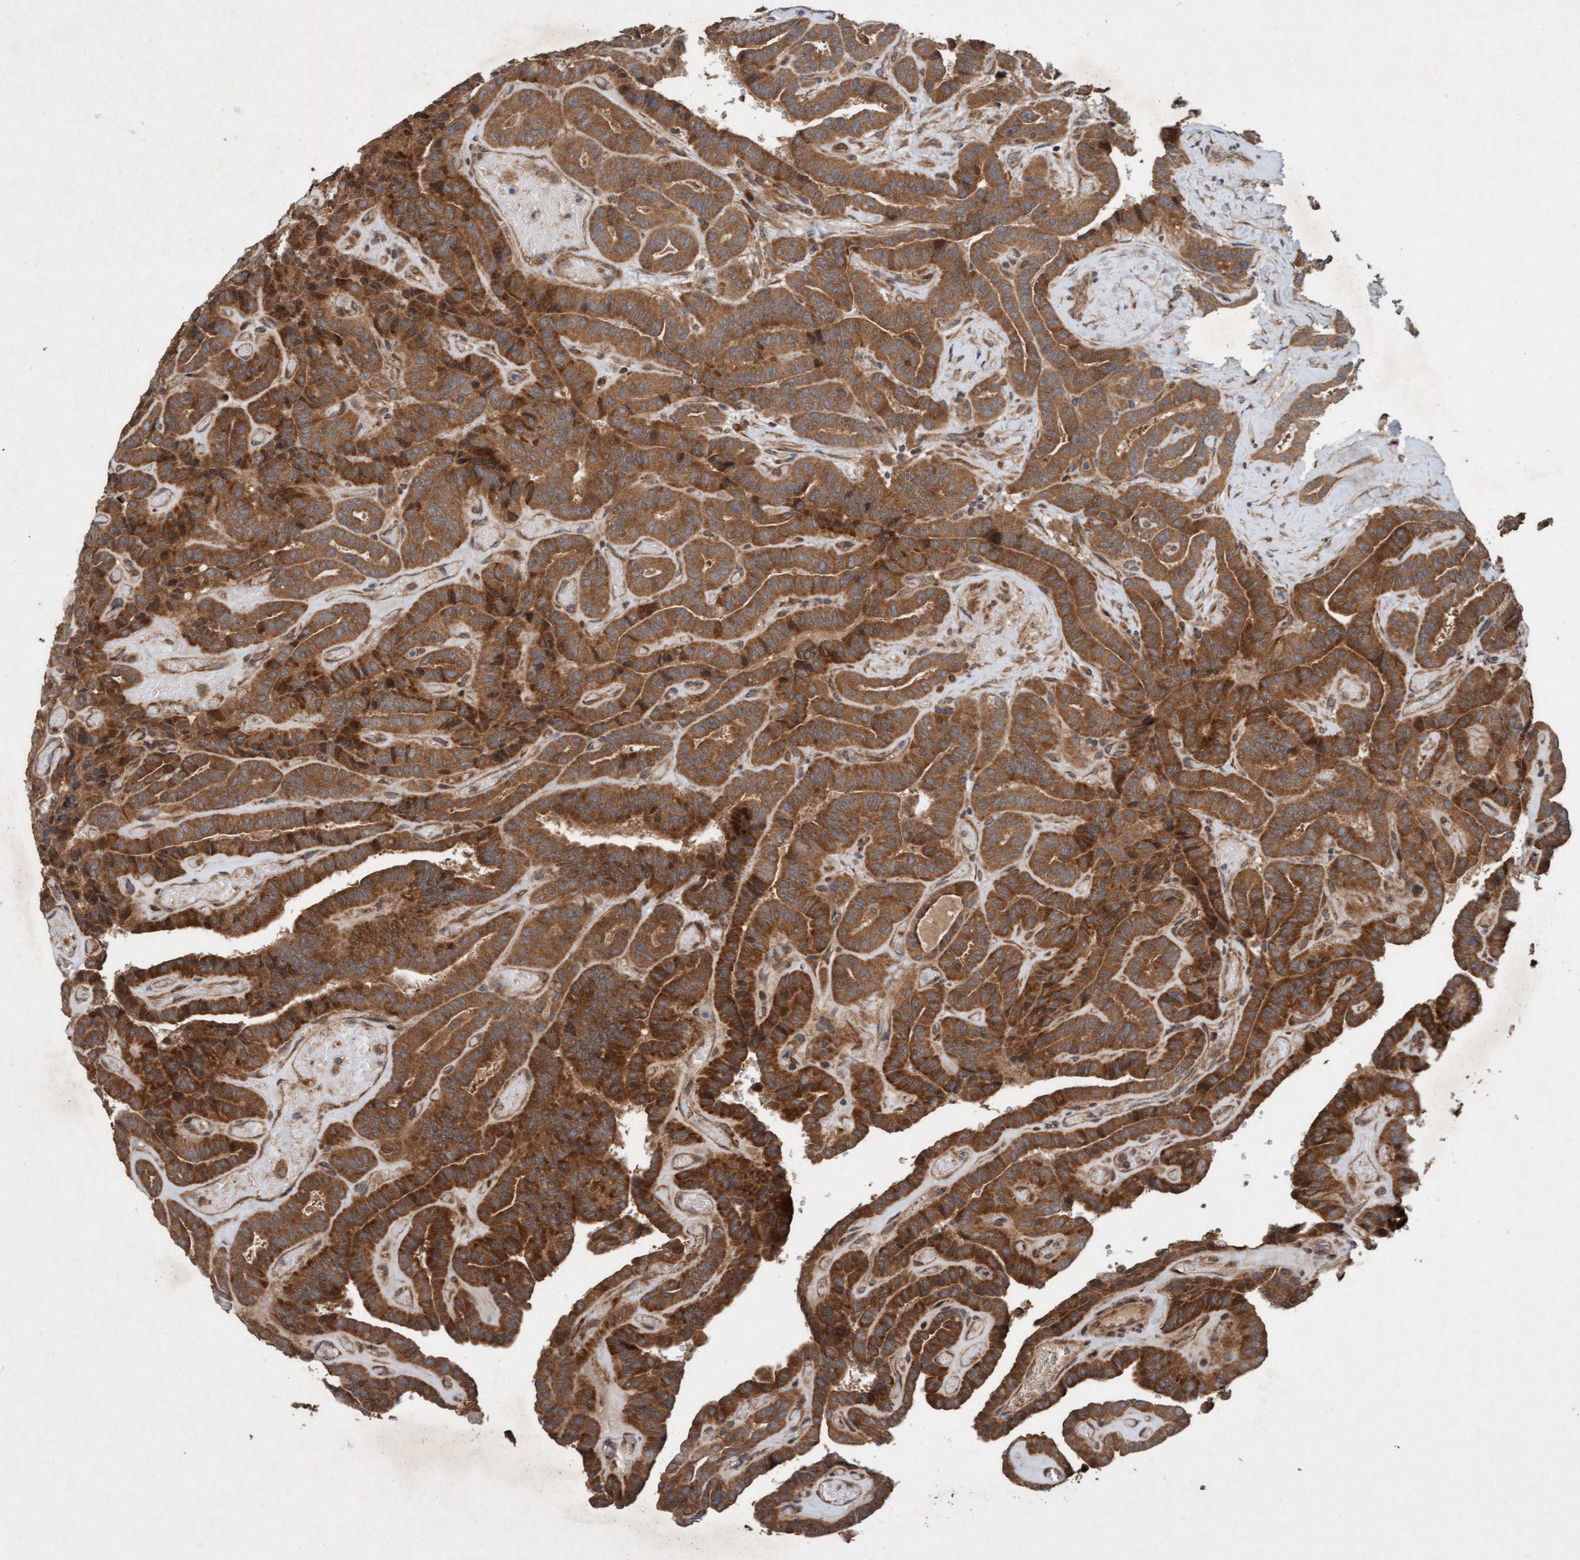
{"staining": {"intensity": "strong", "quantity": ">75%", "location": "cytoplasmic/membranous"}, "tissue": "thyroid cancer", "cell_type": "Tumor cells", "image_type": "cancer", "snomed": [{"axis": "morphology", "description": "Papillary adenocarcinoma, NOS"}, {"axis": "topography", "description": "Thyroid gland"}], "caption": "Immunohistochemistry photomicrograph of thyroid cancer (papillary adenocarcinoma) stained for a protein (brown), which exhibits high levels of strong cytoplasmic/membranous expression in approximately >75% of tumor cells.", "gene": "MLXIP", "patient": {"sex": "male", "age": 77}}